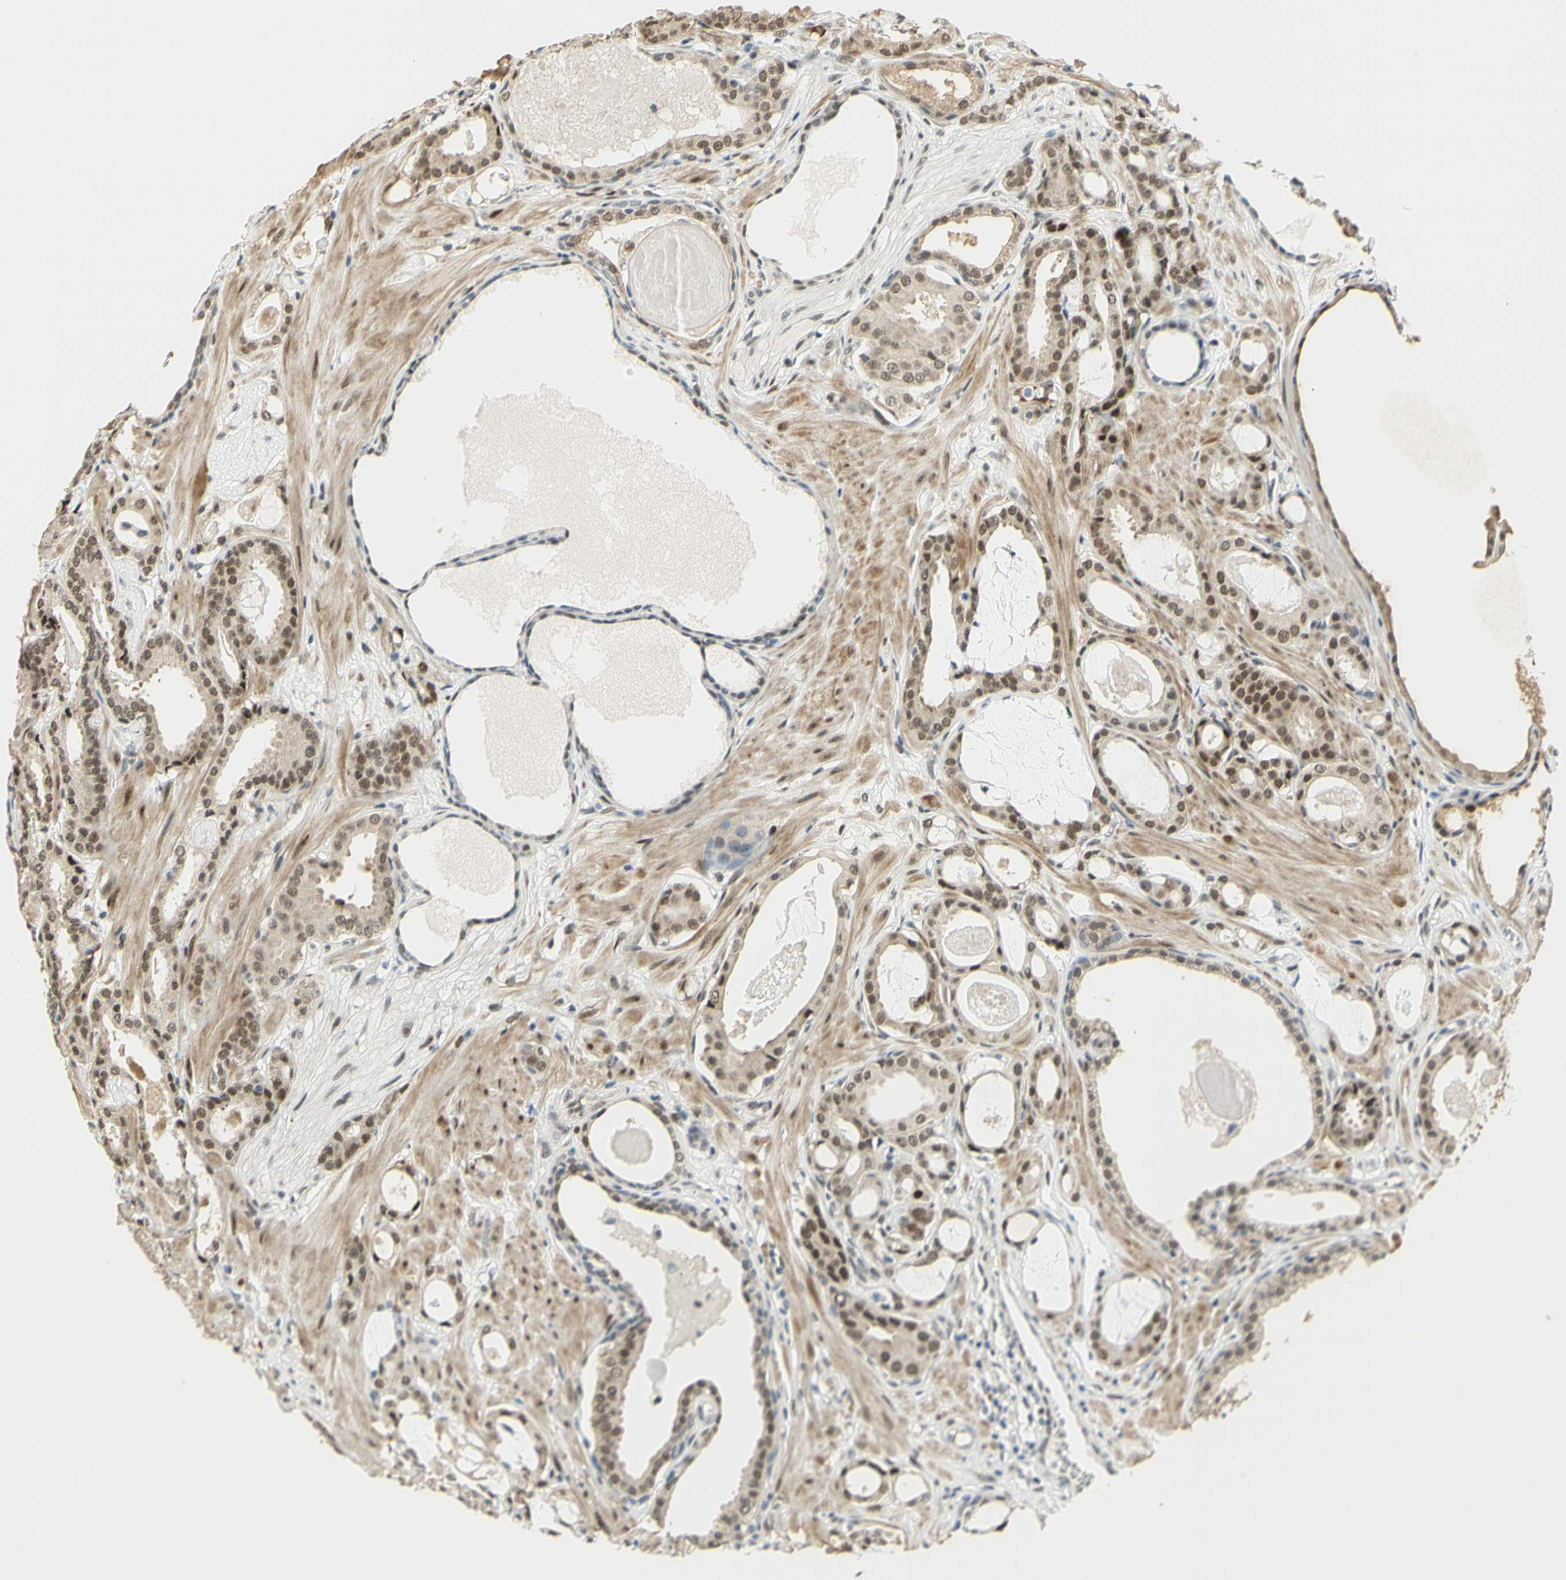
{"staining": {"intensity": "moderate", "quantity": "25%-75%", "location": "nuclear"}, "tissue": "prostate cancer", "cell_type": "Tumor cells", "image_type": "cancer", "snomed": [{"axis": "morphology", "description": "Adenocarcinoma, Low grade"}, {"axis": "topography", "description": "Prostate"}], "caption": "High-magnification brightfield microscopy of prostate adenocarcinoma (low-grade) stained with DAB (brown) and counterstained with hematoxylin (blue). tumor cells exhibit moderate nuclear expression is identified in about25%-75% of cells.", "gene": "DDX1", "patient": {"sex": "male", "age": 53}}